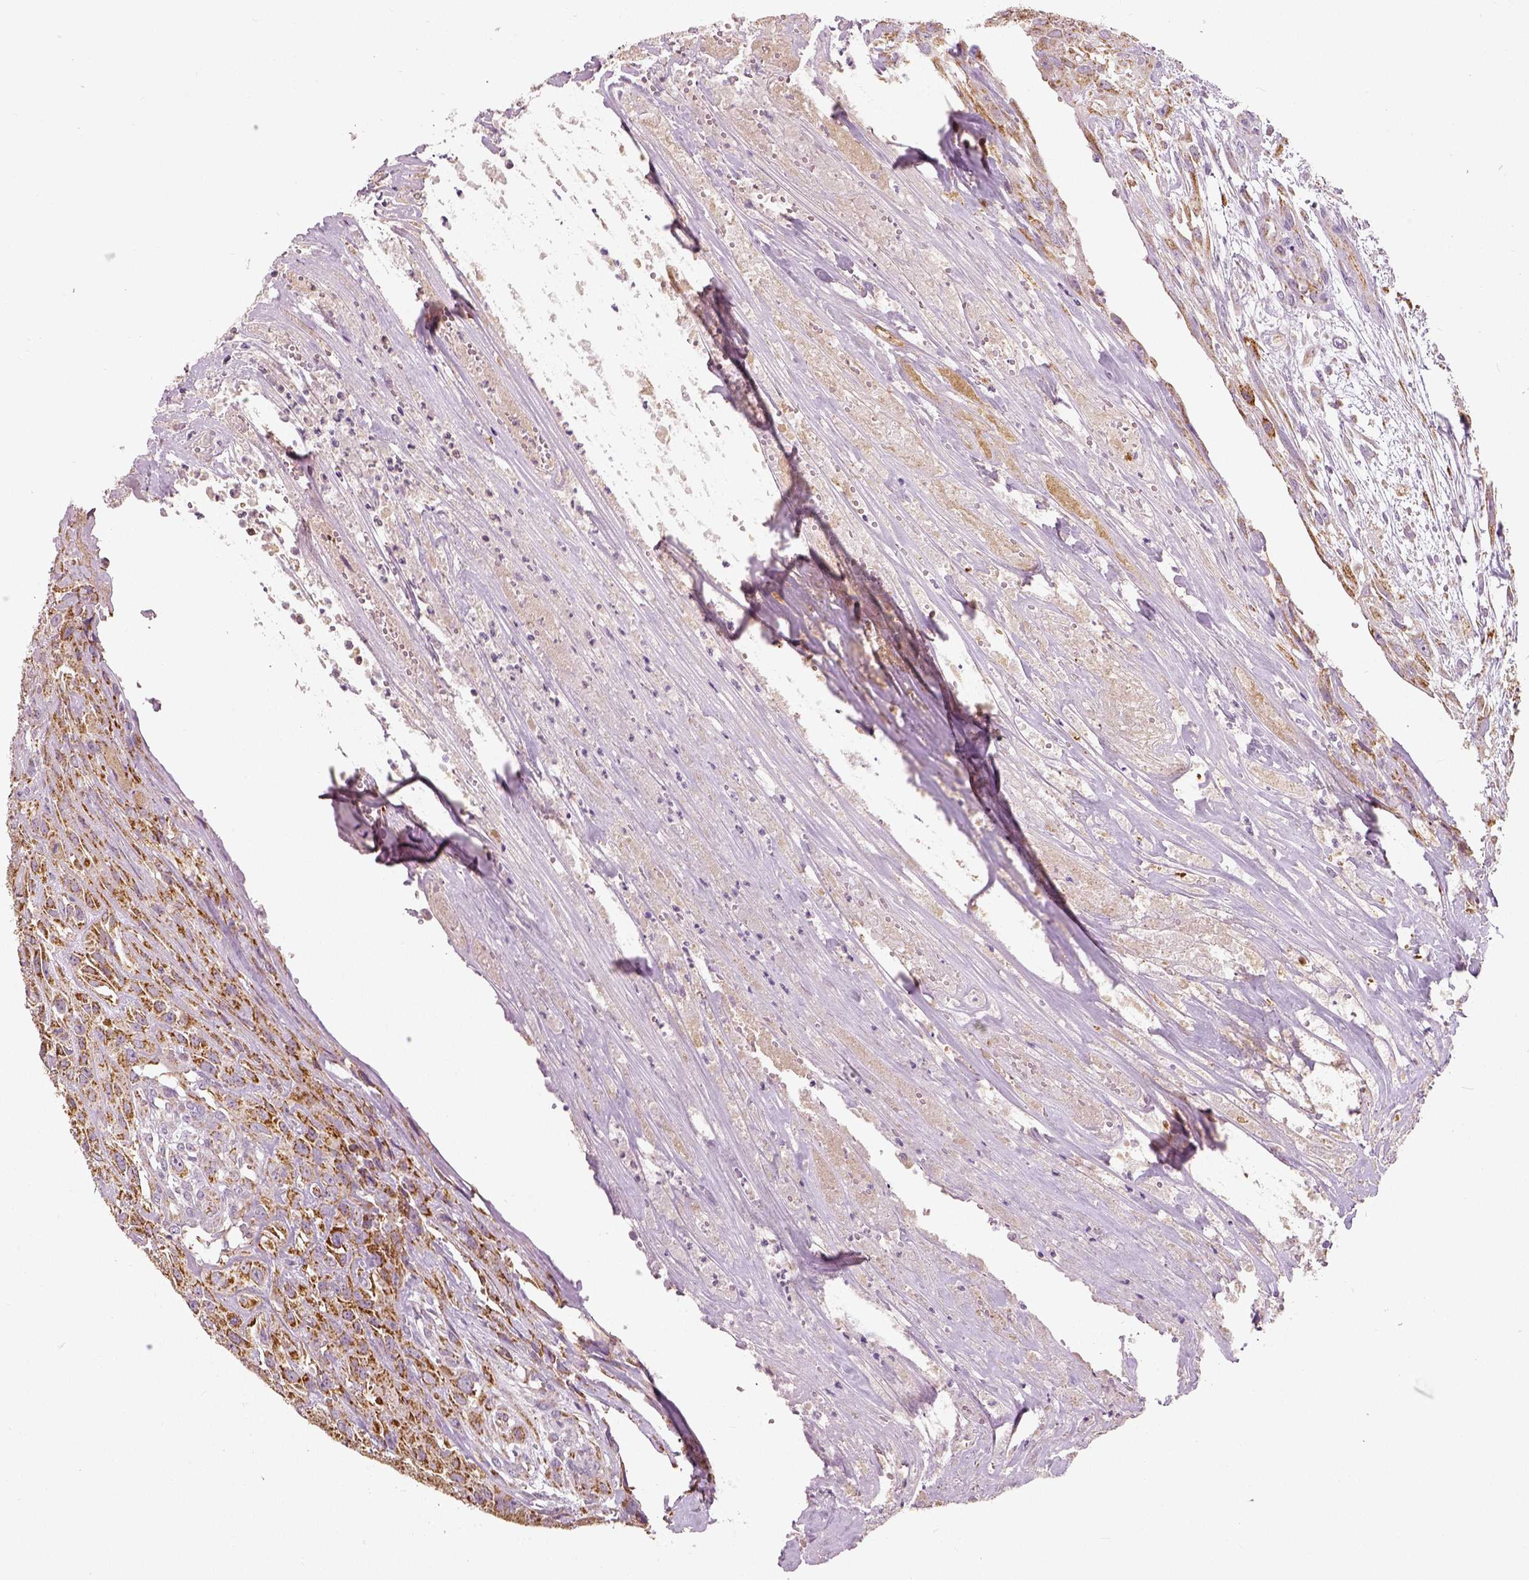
{"staining": {"intensity": "moderate", "quantity": ">75%", "location": "cytoplasmic/membranous"}, "tissue": "urothelial cancer", "cell_type": "Tumor cells", "image_type": "cancer", "snomed": [{"axis": "morphology", "description": "Urothelial carcinoma, High grade"}, {"axis": "topography", "description": "Urinary bladder"}], "caption": "High-grade urothelial carcinoma tissue shows moderate cytoplasmic/membranous expression in about >75% of tumor cells, visualized by immunohistochemistry.", "gene": "PGAM5", "patient": {"sex": "male", "age": 67}}